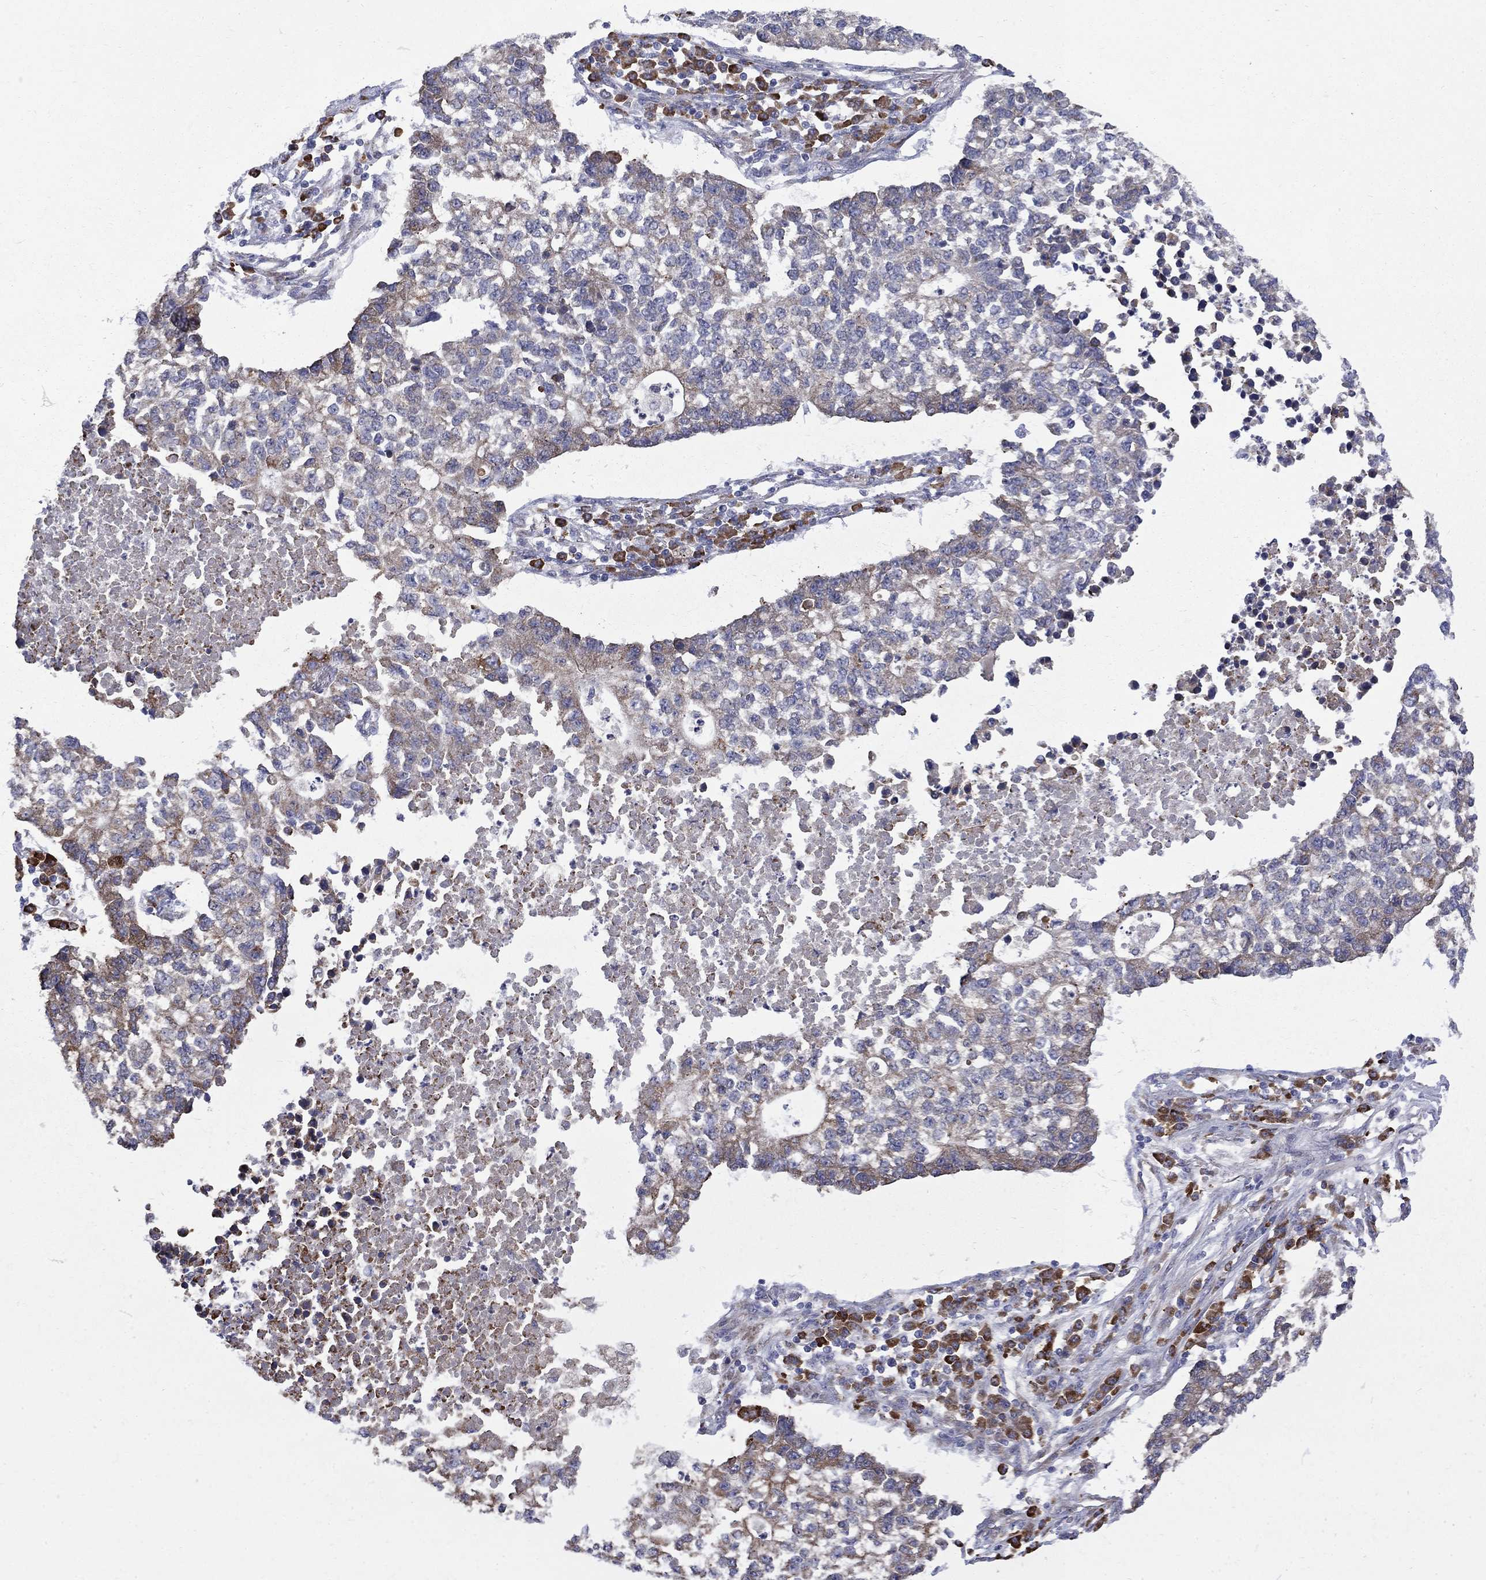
{"staining": {"intensity": "moderate", "quantity": "<25%", "location": "cytoplasmic/membranous"}, "tissue": "lung cancer", "cell_type": "Tumor cells", "image_type": "cancer", "snomed": [{"axis": "morphology", "description": "Adenocarcinoma, NOS"}, {"axis": "topography", "description": "Lung"}], "caption": "The histopathology image reveals immunohistochemical staining of lung cancer (adenocarcinoma). There is moderate cytoplasmic/membranous expression is appreciated in about <25% of tumor cells.", "gene": "ASNS", "patient": {"sex": "male", "age": 57}}